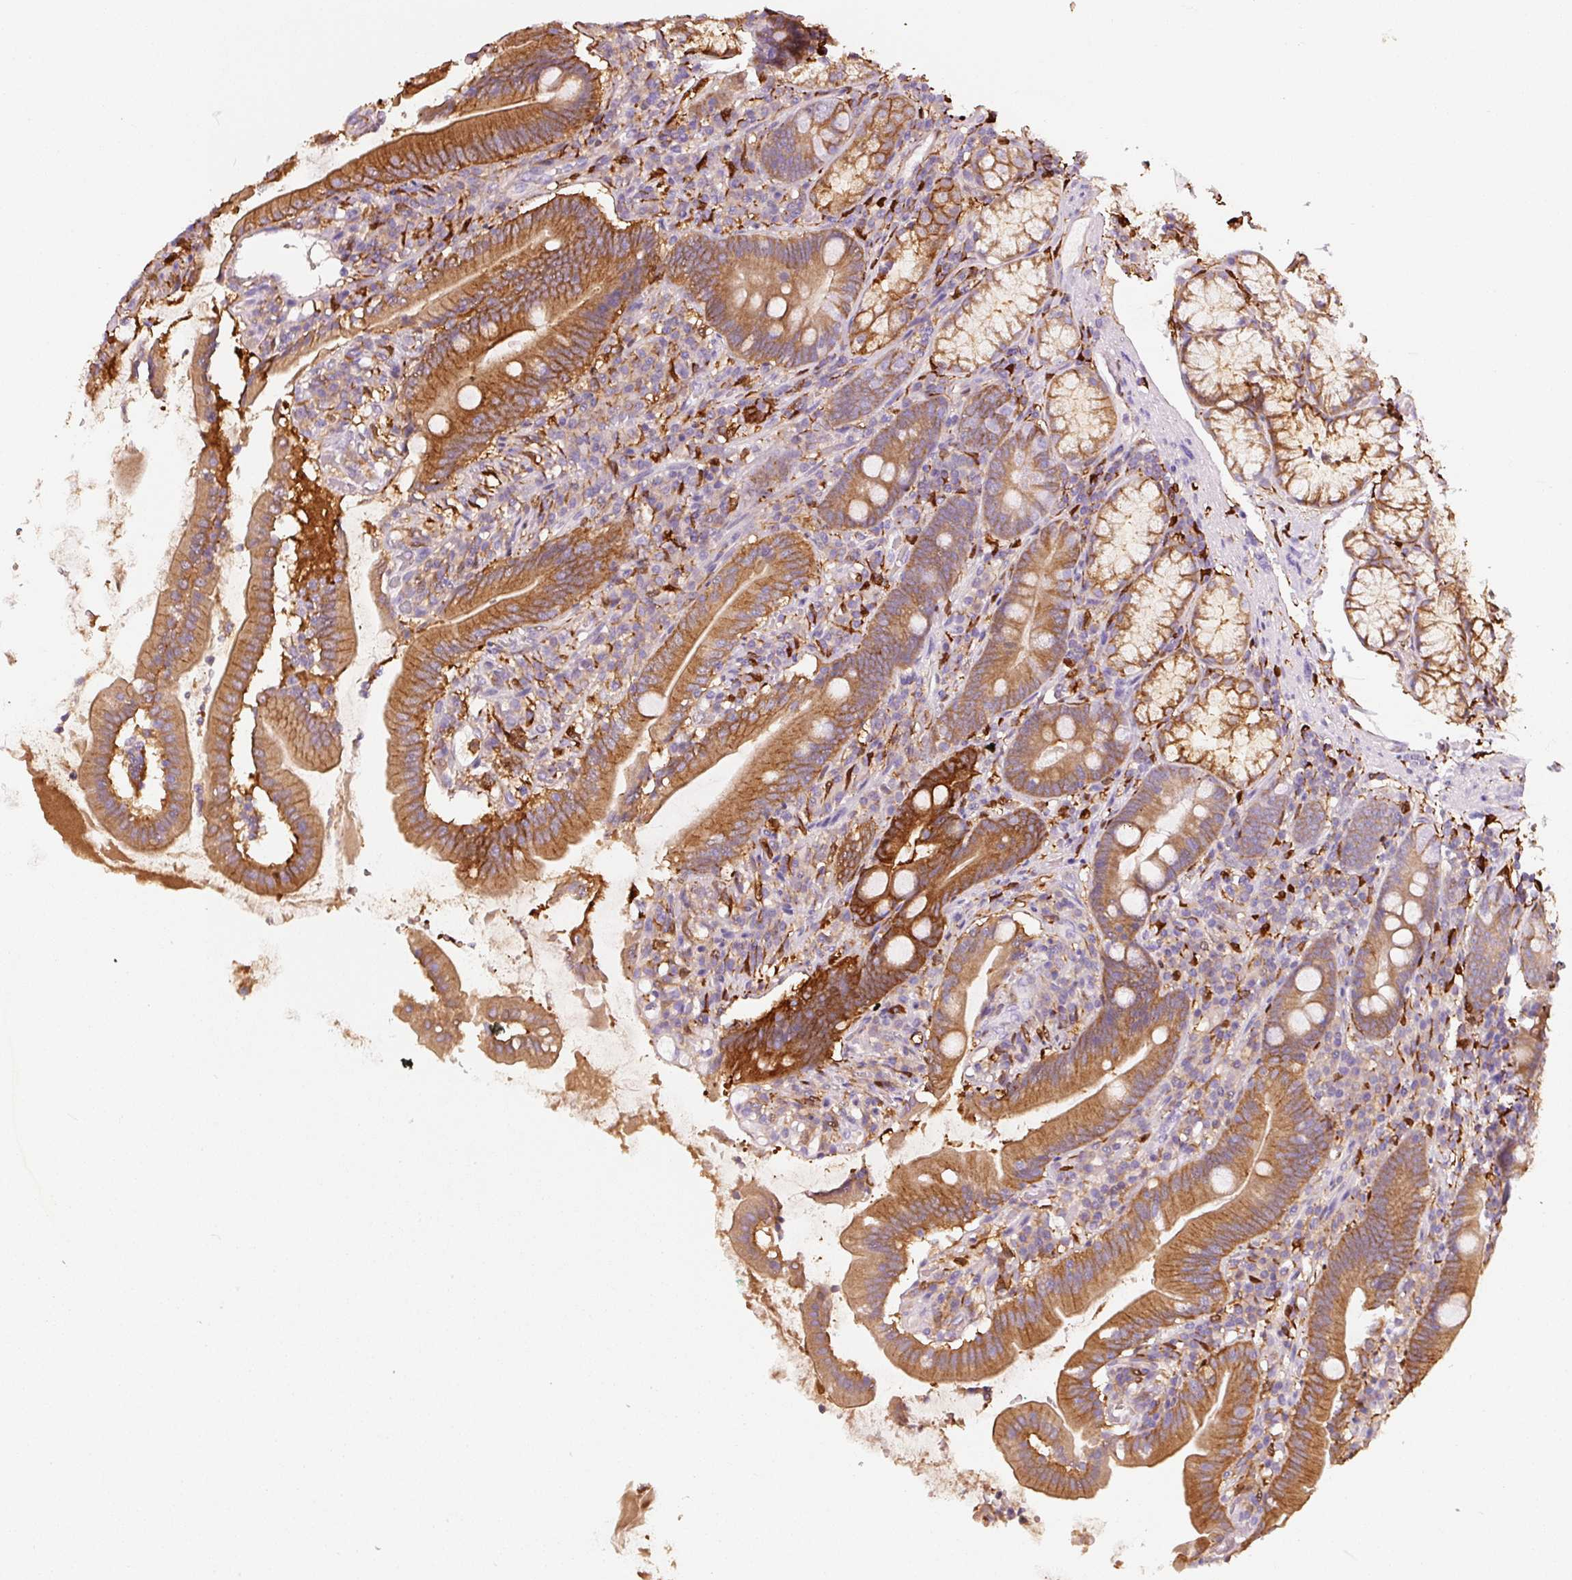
{"staining": {"intensity": "moderate", "quantity": ">75%", "location": "cytoplasmic/membranous"}, "tissue": "duodenum", "cell_type": "Glandular cells", "image_type": "normal", "snomed": [{"axis": "morphology", "description": "Normal tissue, NOS"}, {"axis": "topography", "description": "Duodenum"}], "caption": "Immunohistochemical staining of normal human duodenum displays medium levels of moderate cytoplasmic/membranous expression in about >75% of glandular cells. Nuclei are stained in blue.", "gene": "IQGAP2", "patient": {"sex": "female", "age": 67}}